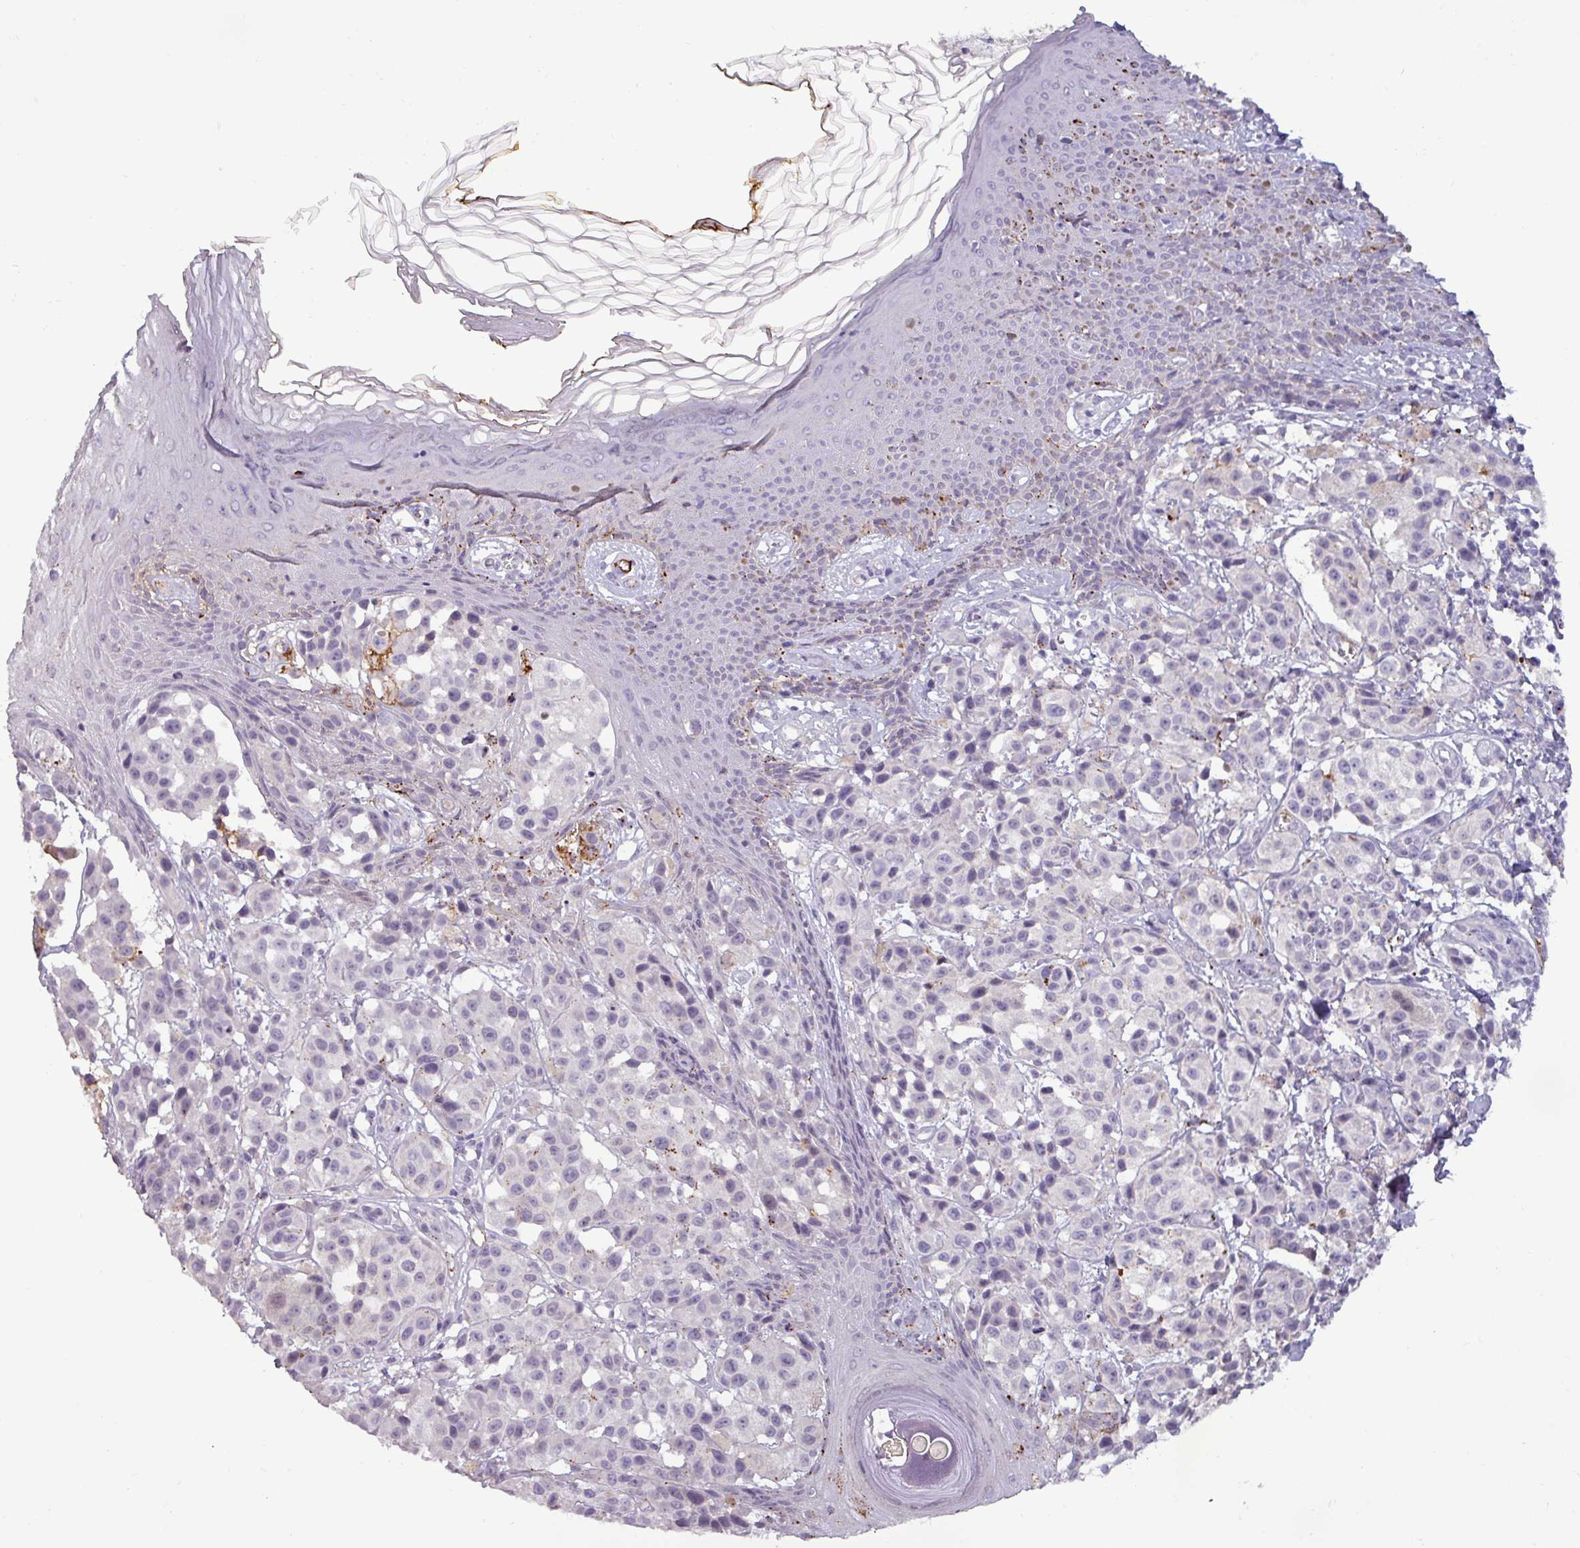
{"staining": {"intensity": "negative", "quantity": "none", "location": "none"}, "tissue": "melanoma", "cell_type": "Tumor cells", "image_type": "cancer", "snomed": [{"axis": "morphology", "description": "Malignant melanoma, NOS"}, {"axis": "topography", "description": "Skin"}], "caption": "IHC micrograph of human melanoma stained for a protein (brown), which exhibits no positivity in tumor cells.", "gene": "PLIN2", "patient": {"sex": "male", "age": 39}}